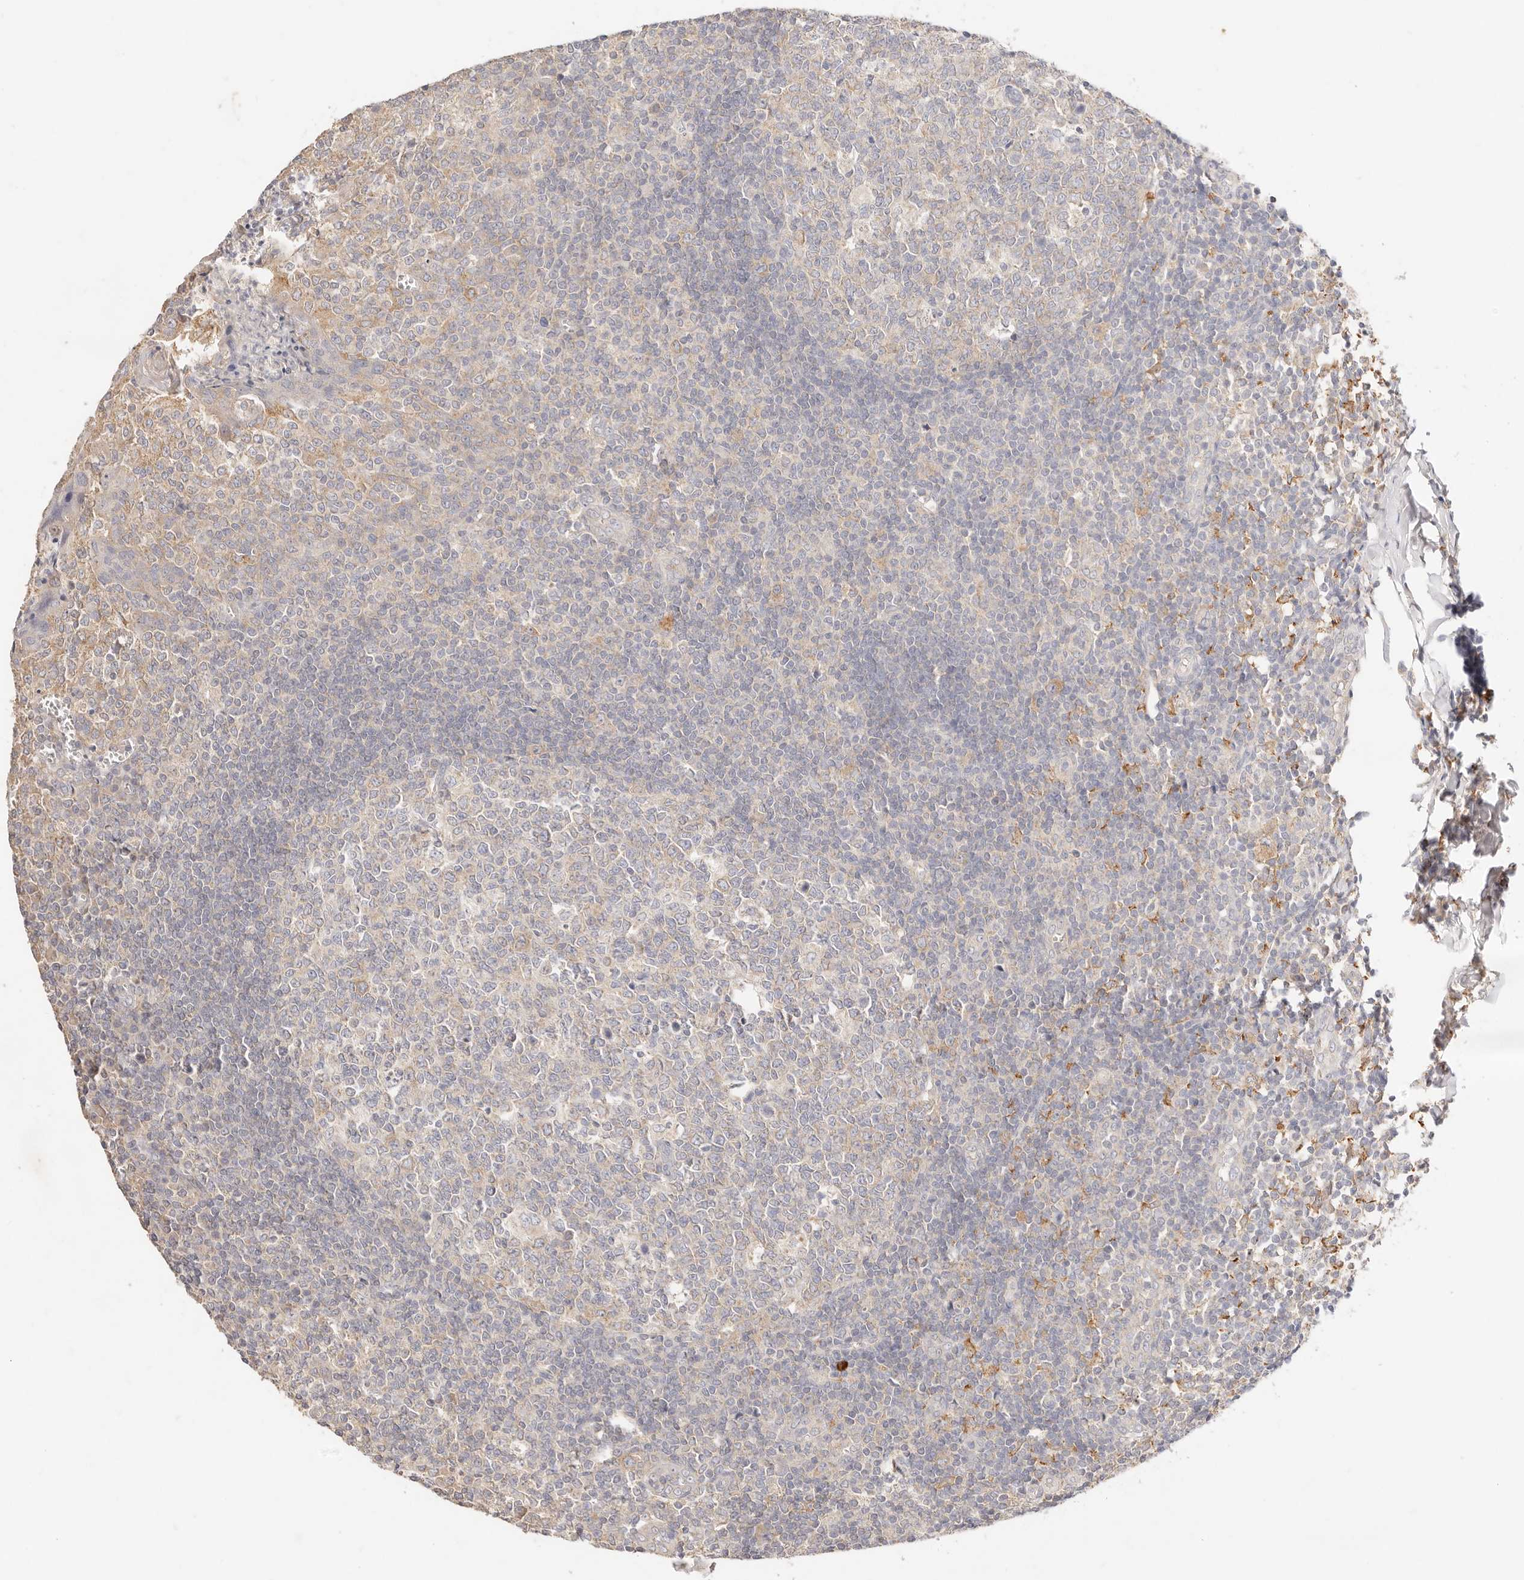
{"staining": {"intensity": "weak", "quantity": "25%-75%", "location": "cytoplasmic/membranous"}, "tissue": "tonsil", "cell_type": "Germinal center cells", "image_type": "normal", "snomed": [{"axis": "morphology", "description": "Normal tissue, NOS"}, {"axis": "topography", "description": "Tonsil"}], "caption": "Protein staining shows weak cytoplasmic/membranous staining in about 25%-75% of germinal center cells in unremarkable tonsil. The staining is performed using DAB brown chromogen to label protein expression. The nuclei are counter-stained blue using hematoxylin.", "gene": "HK2", "patient": {"sex": "female", "age": 19}}